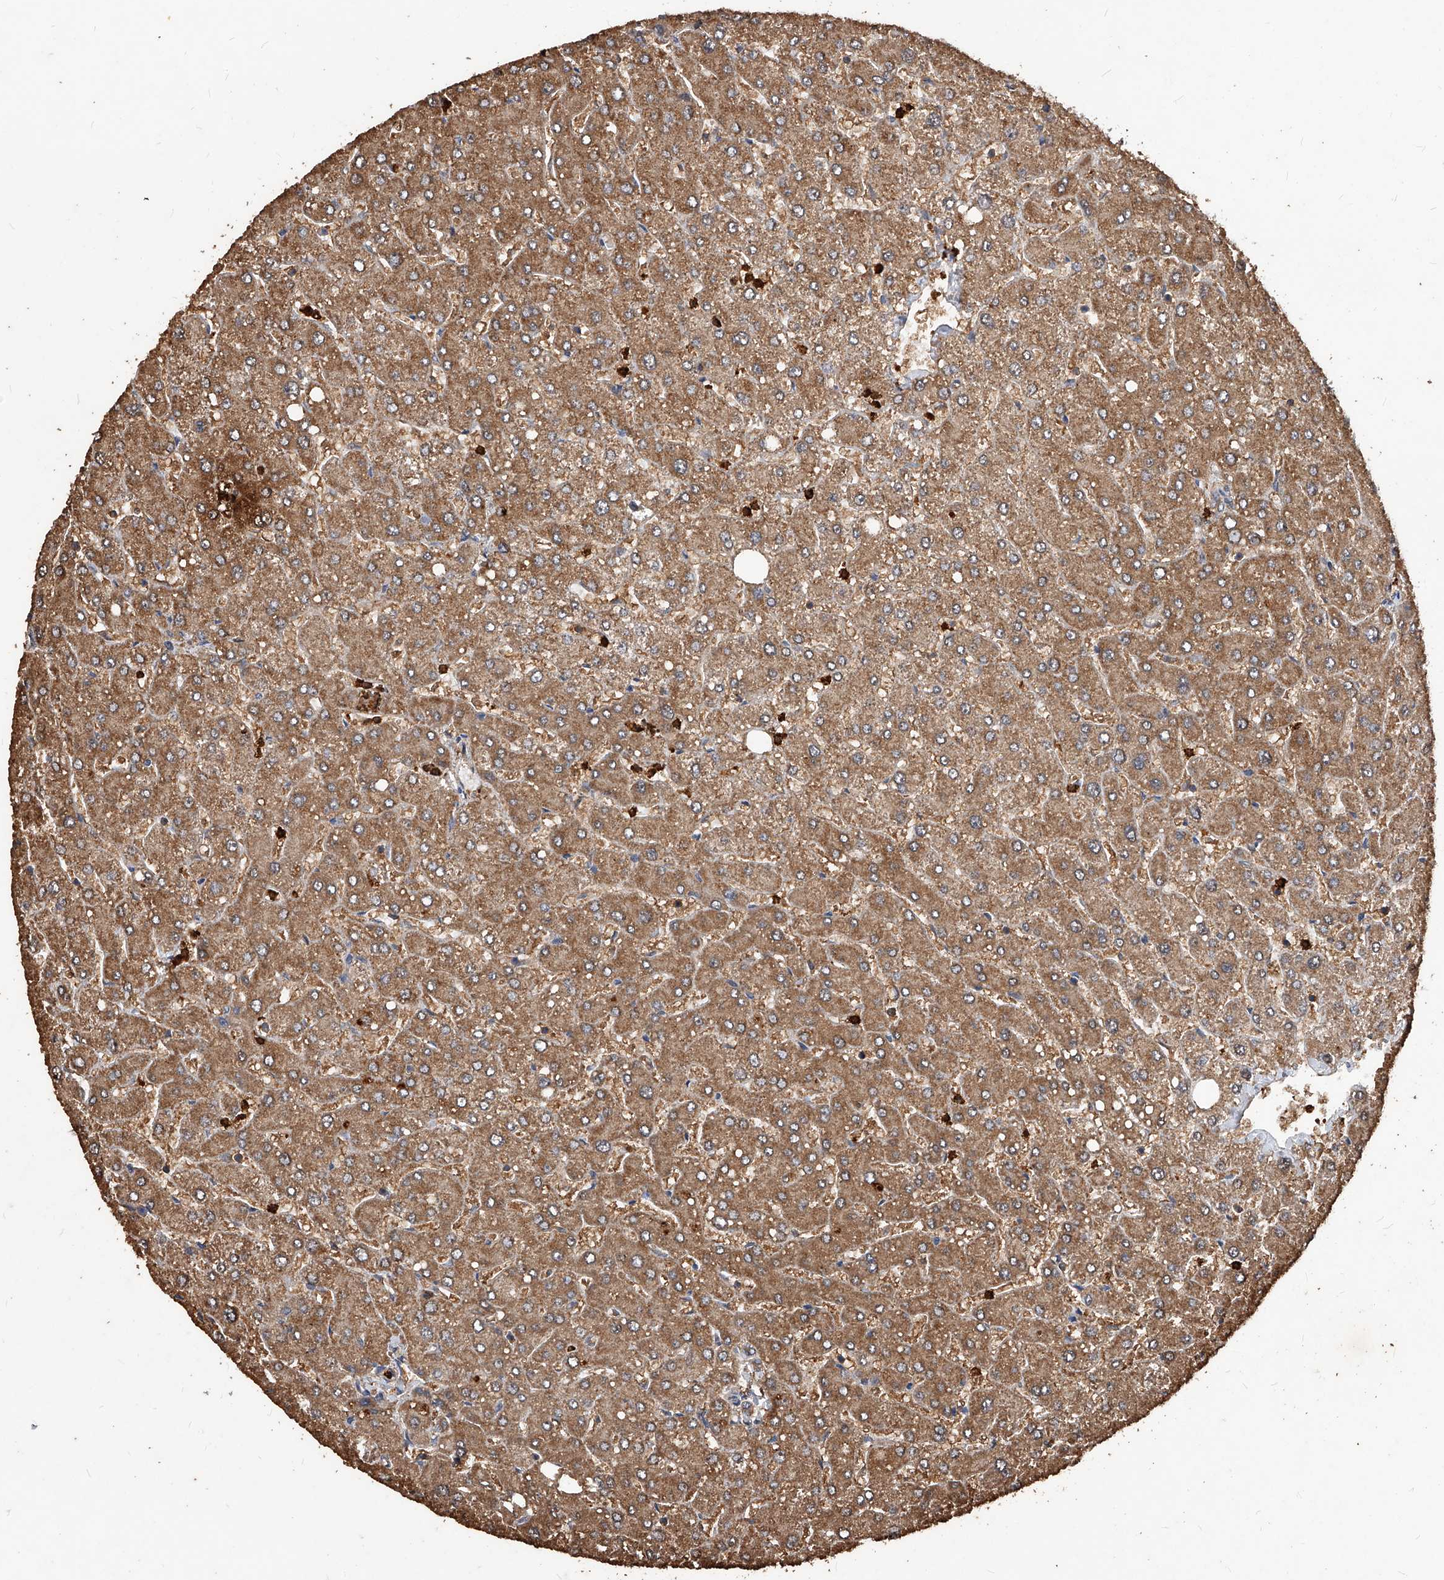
{"staining": {"intensity": "moderate", "quantity": ">75%", "location": "cytoplasmic/membranous"}, "tissue": "liver", "cell_type": "Cholangiocytes", "image_type": "normal", "snomed": [{"axis": "morphology", "description": "Normal tissue, NOS"}, {"axis": "topography", "description": "Liver"}], "caption": "Cholangiocytes reveal medium levels of moderate cytoplasmic/membranous expression in about >75% of cells in benign human liver. (IHC, brightfield microscopy, high magnification).", "gene": "UCP2", "patient": {"sex": "male", "age": 55}}